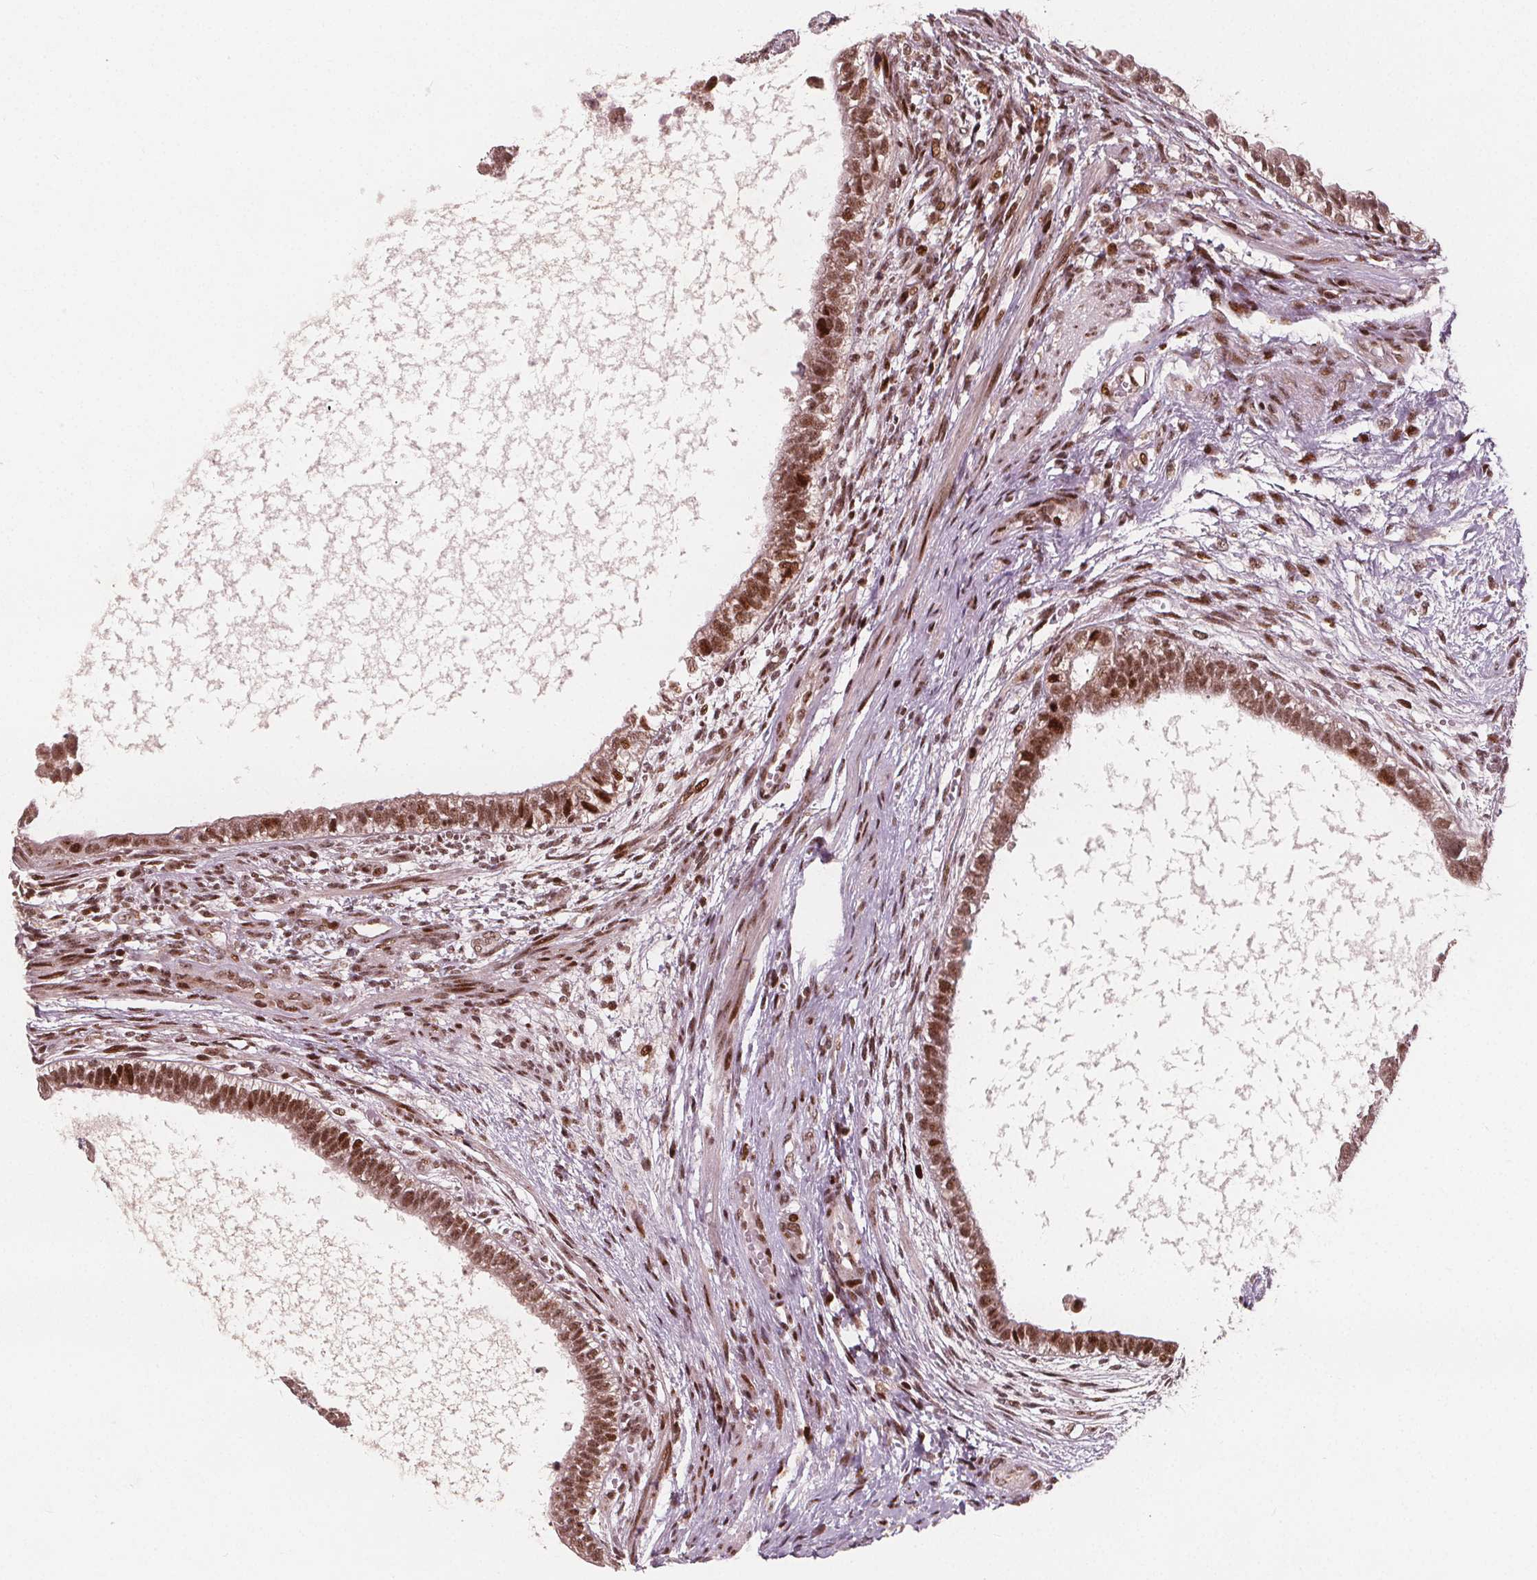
{"staining": {"intensity": "moderate", "quantity": ">75%", "location": "cytoplasmic/membranous,nuclear"}, "tissue": "testis cancer", "cell_type": "Tumor cells", "image_type": "cancer", "snomed": [{"axis": "morphology", "description": "Carcinoma, Embryonal, NOS"}, {"axis": "topography", "description": "Testis"}], "caption": "The immunohistochemical stain shows moderate cytoplasmic/membranous and nuclear expression in tumor cells of testis embryonal carcinoma tissue.", "gene": "SNRNP35", "patient": {"sex": "male", "age": 26}}